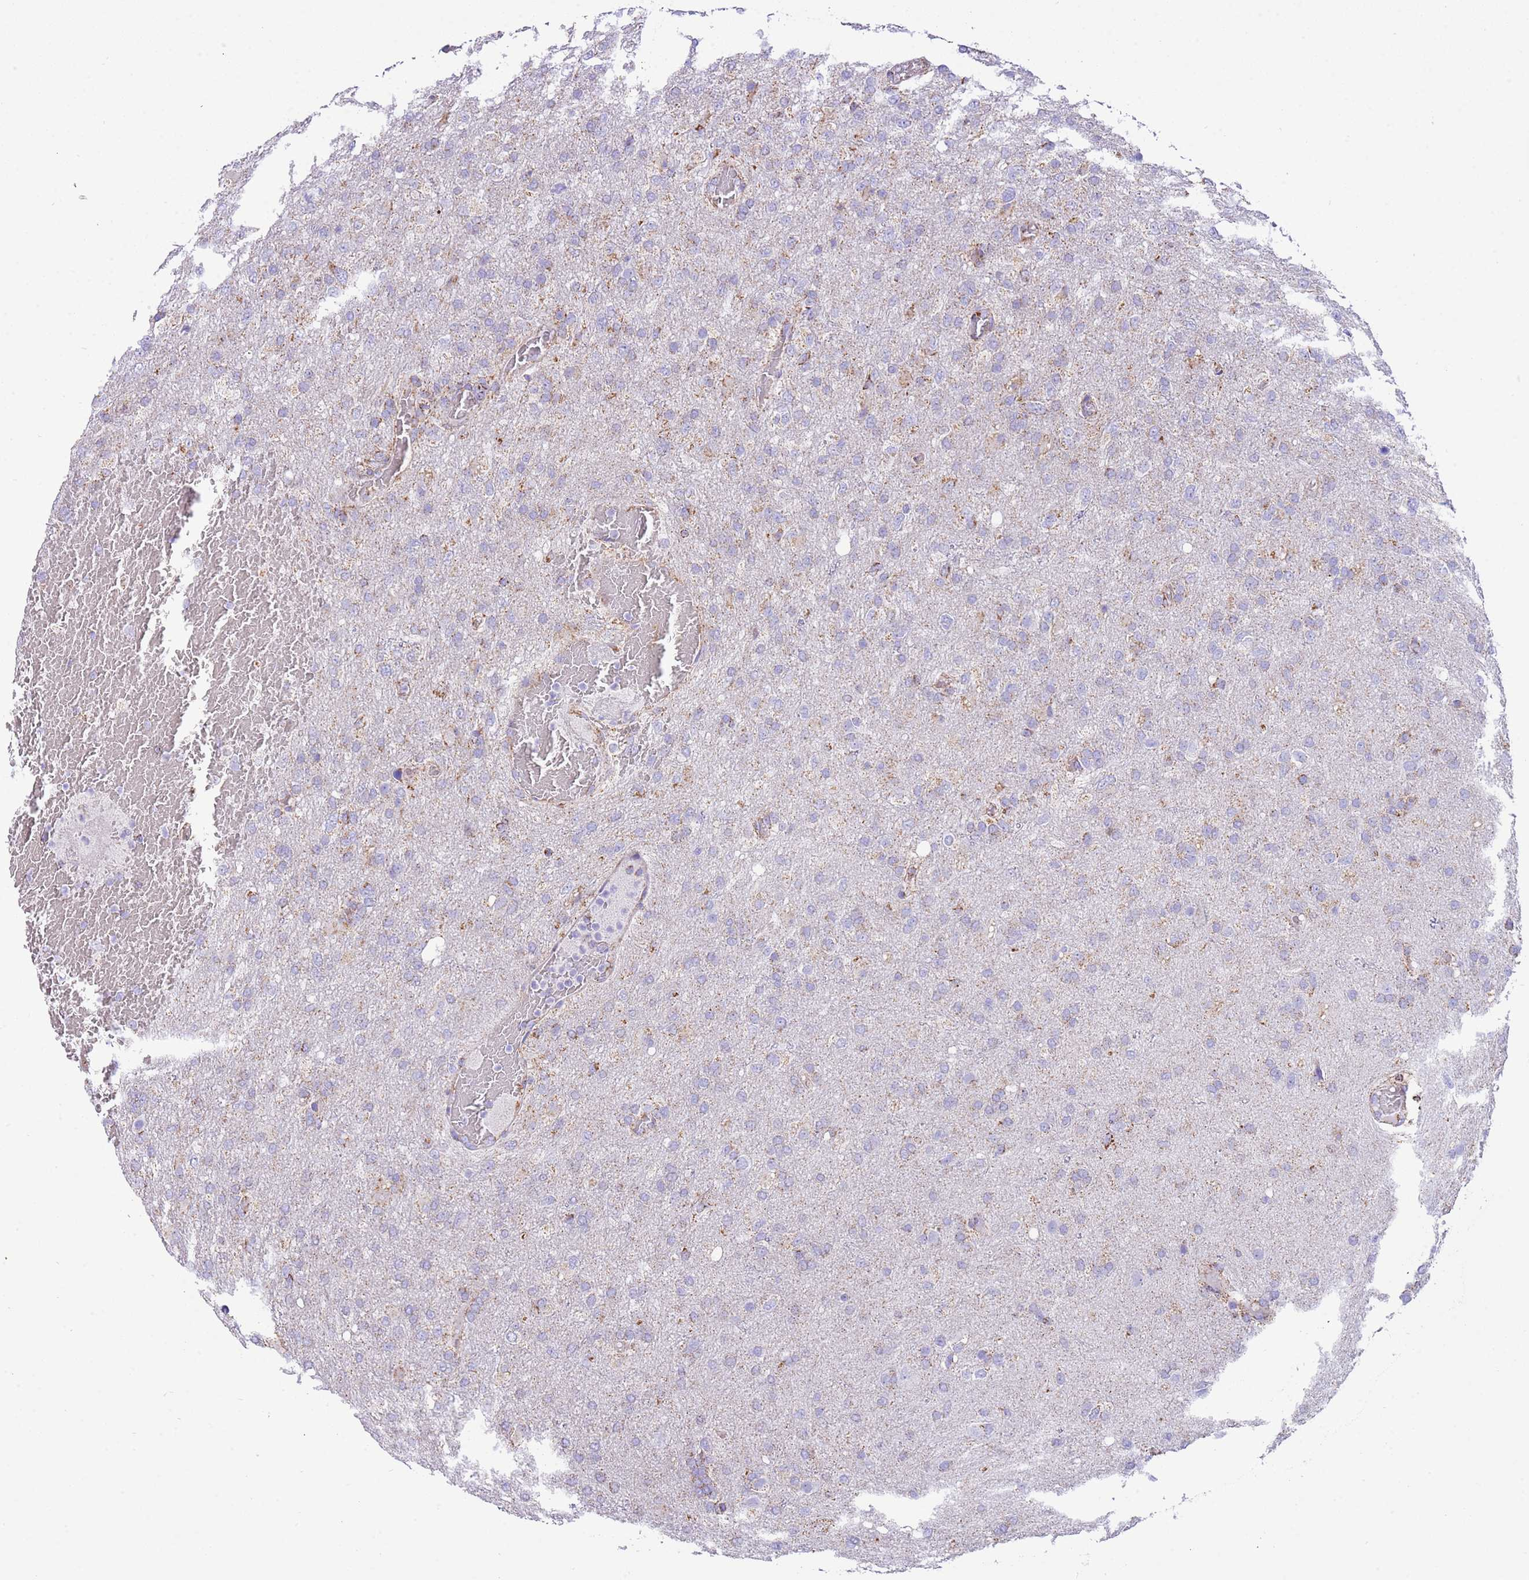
{"staining": {"intensity": "weak", "quantity": "<25%", "location": "cytoplasmic/membranous"}, "tissue": "glioma", "cell_type": "Tumor cells", "image_type": "cancer", "snomed": [{"axis": "morphology", "description": "Glioma, malignant, High grade"}, {"axis": "topography", "description": "Brain"}], "caption": "Tumor cells show no significant protein expression in malignant glioma (high-grade). Nuclei are stained in blue.", "gene": "SUCLG2", "patient": {"sex": "female", "age": 74}}